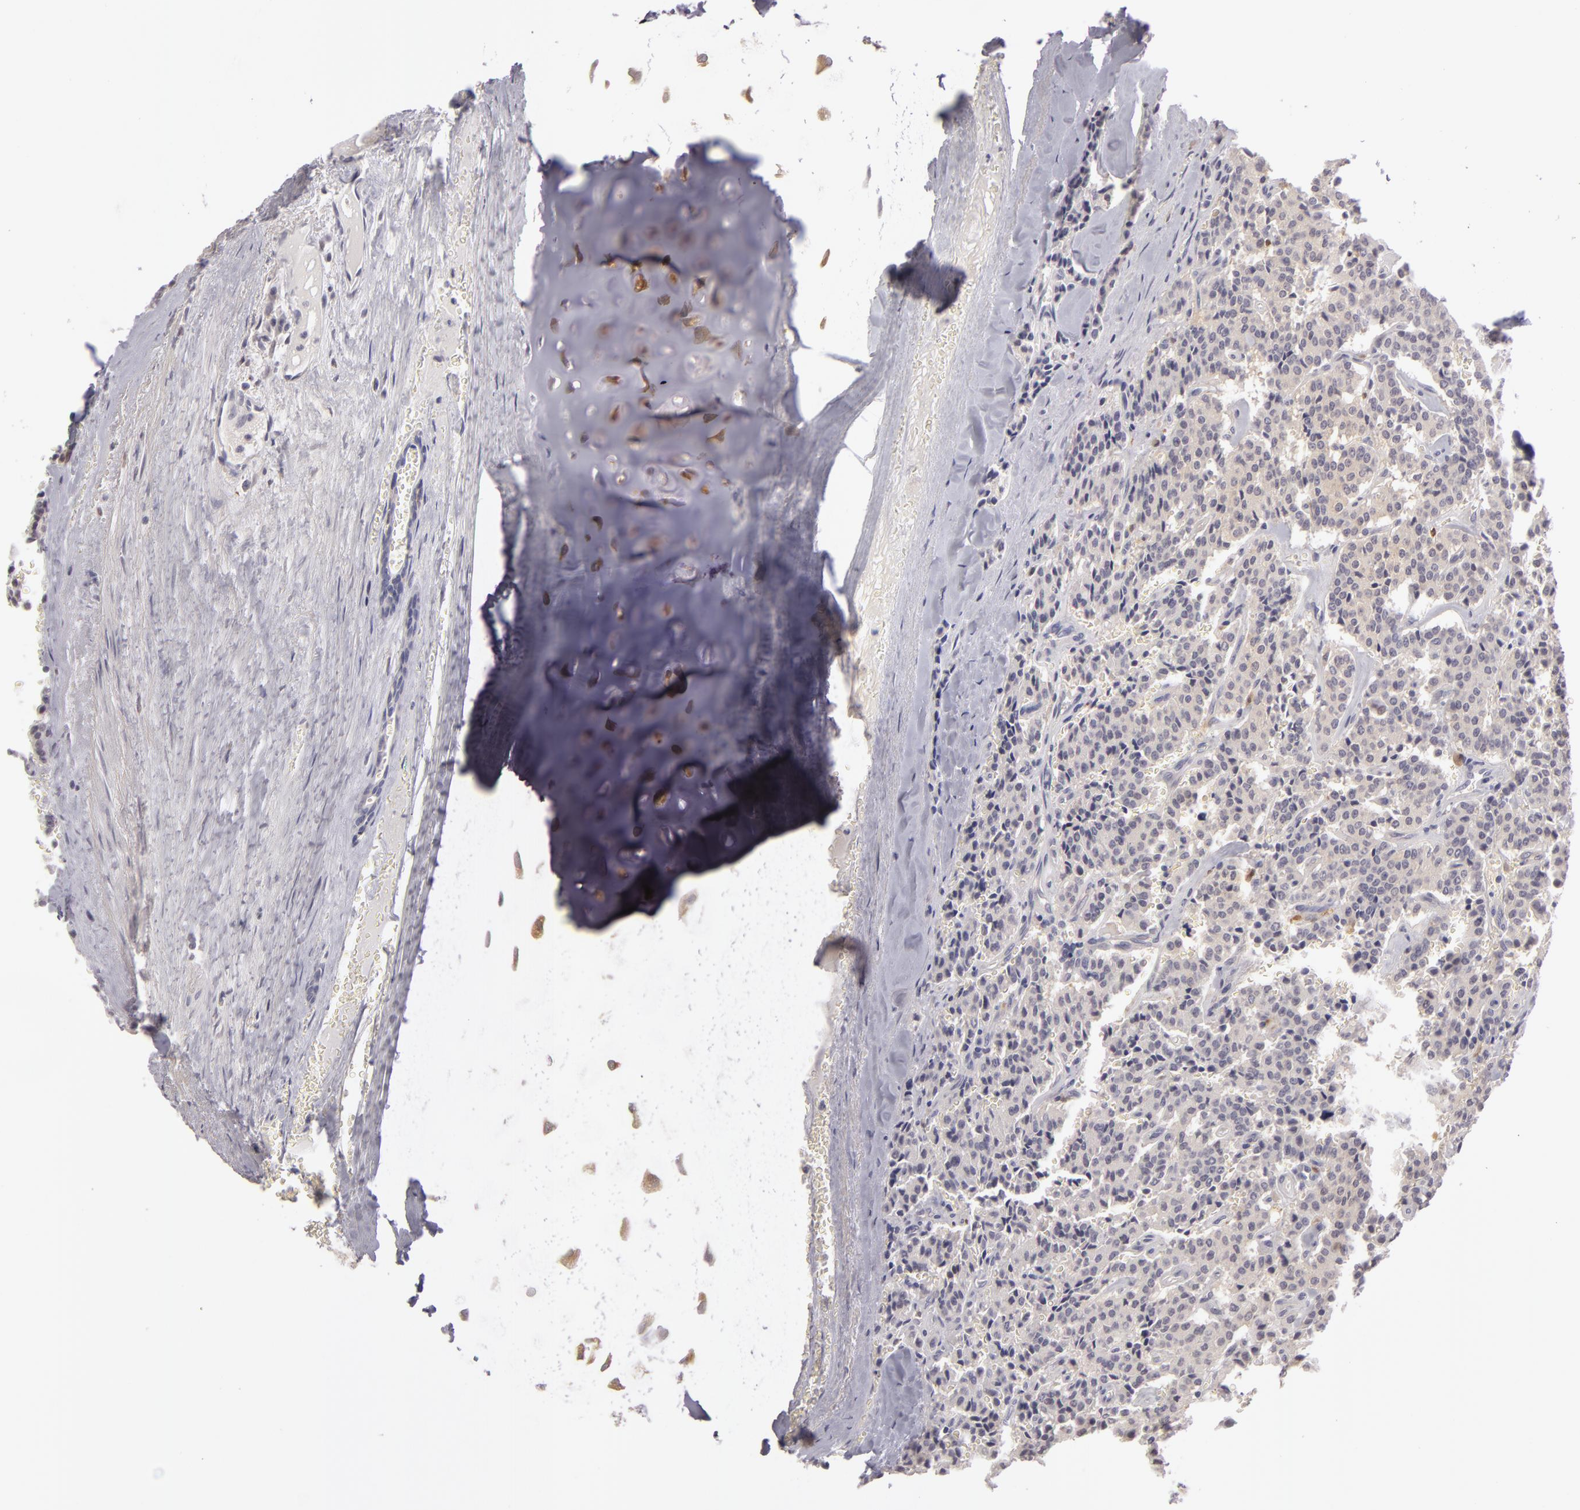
{"staining": {"intensity": "negative", "quantity": "none", "location": "none"}, "tissue": "carcinoid", "cell_type": "Tumor cells", "image_type": "cancer", "snomed": [{"axis": "morphology", "description": "Carcinoid, malignant, NOS"}, {"axis": "topography", "description": "Bronchus"}], "caption": "Tumor cells show no significant protein expression in carcinoid.", "gene": "GNPDA1", "patient": {"sex": "male", "age": 55}}